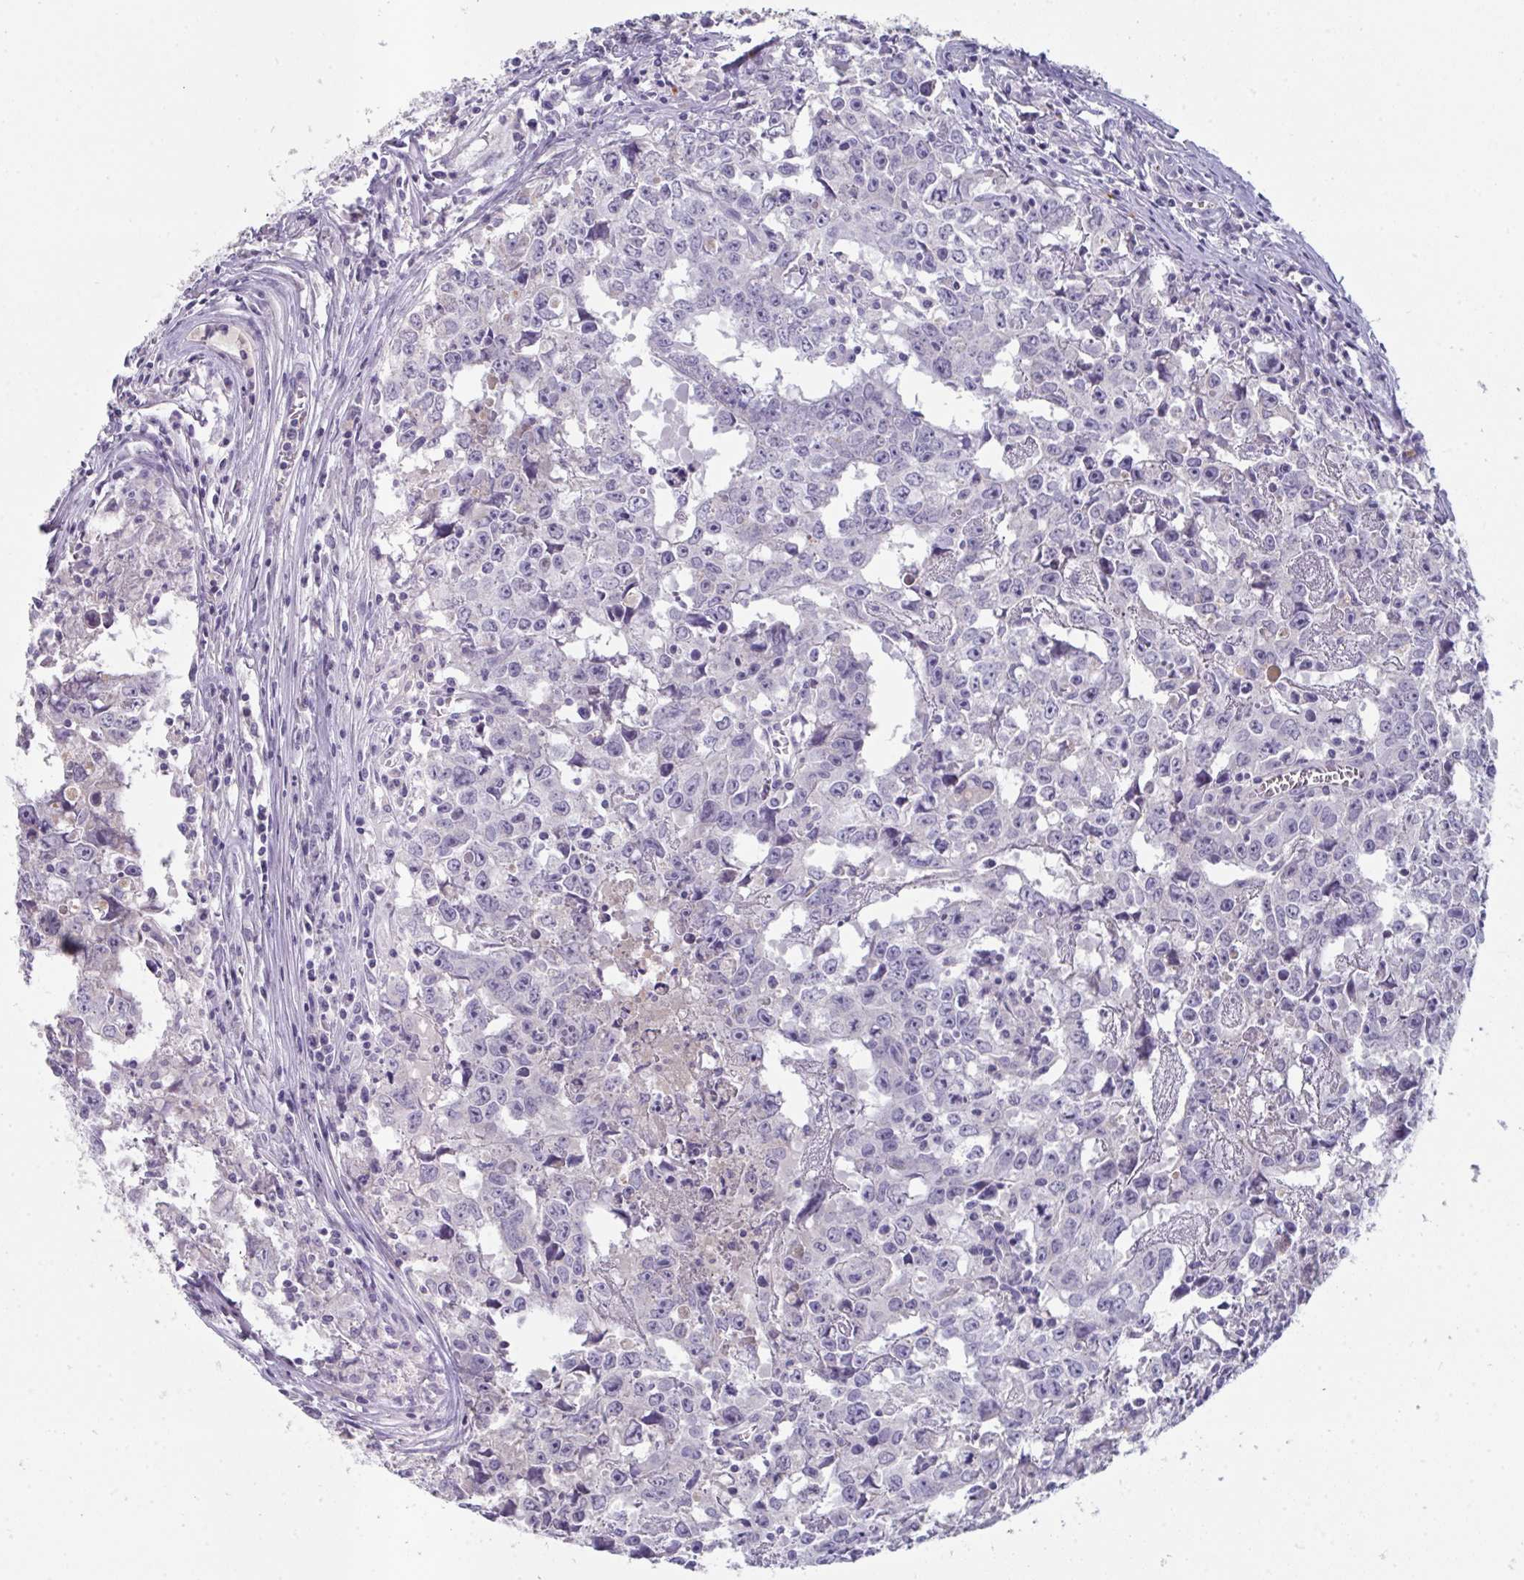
{"staining": {"intensity": "negative", "quantity": "none", "location": "none"}, "tissue": "testis cancer", "cell_type": "Tumor cells", "image_type": "cancer", "snomed": [{"axis": "morphology", "description": "Carcinoma, Embryonal, NOS"}, {"axis": "topography", "description": "Testis"}], "caption": "Testis cancer (embryonal carcinoma) was stained to show a protein in brown. There is no significant expression in tumor cells.", "gene": "HGFAC", "patient": {"sex": "male", "age": 22}}